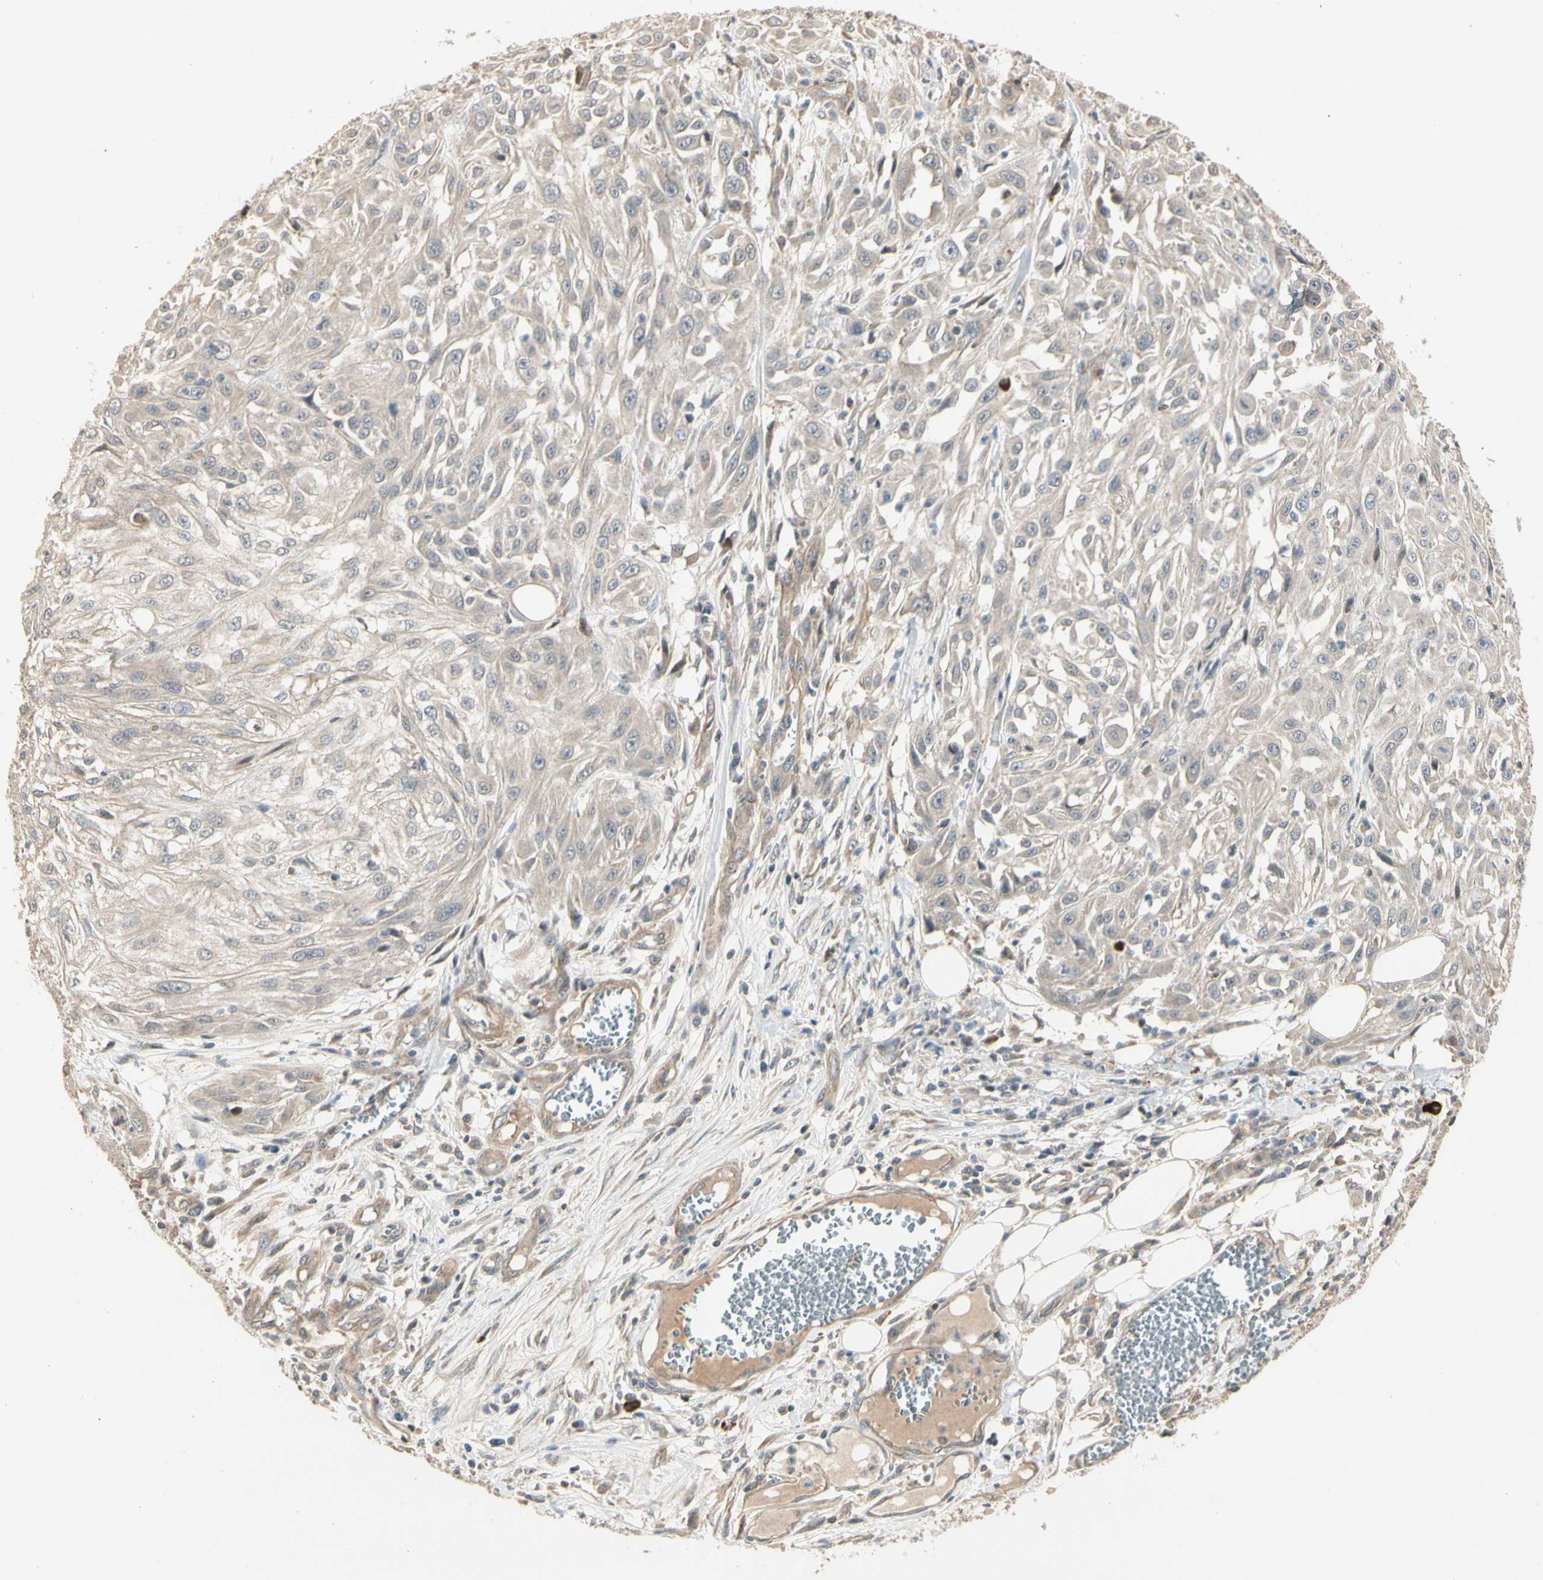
{"staining": {"intensity": "weak", "quantity": "25%-75%", "location": "cytoplasmic/membranous"}, "tissue": "skin cancer", "cell_type": "Tumor cells", "image_type": "cancer", "snomed": [{"axis": "morphology", "description": "Squamous cell carcinoma, NOS"}, {"axis": "topography", "description": "Skin"}], "caption": "This is a micrograph of immunohistochemistry staining of squamous cell carcinoma (skin), which shows weak positivity in the cytoplasmic/membranous of tumor cells.", "gene": "ATG4C", "patient": {"sex": "male", "age": 75}}